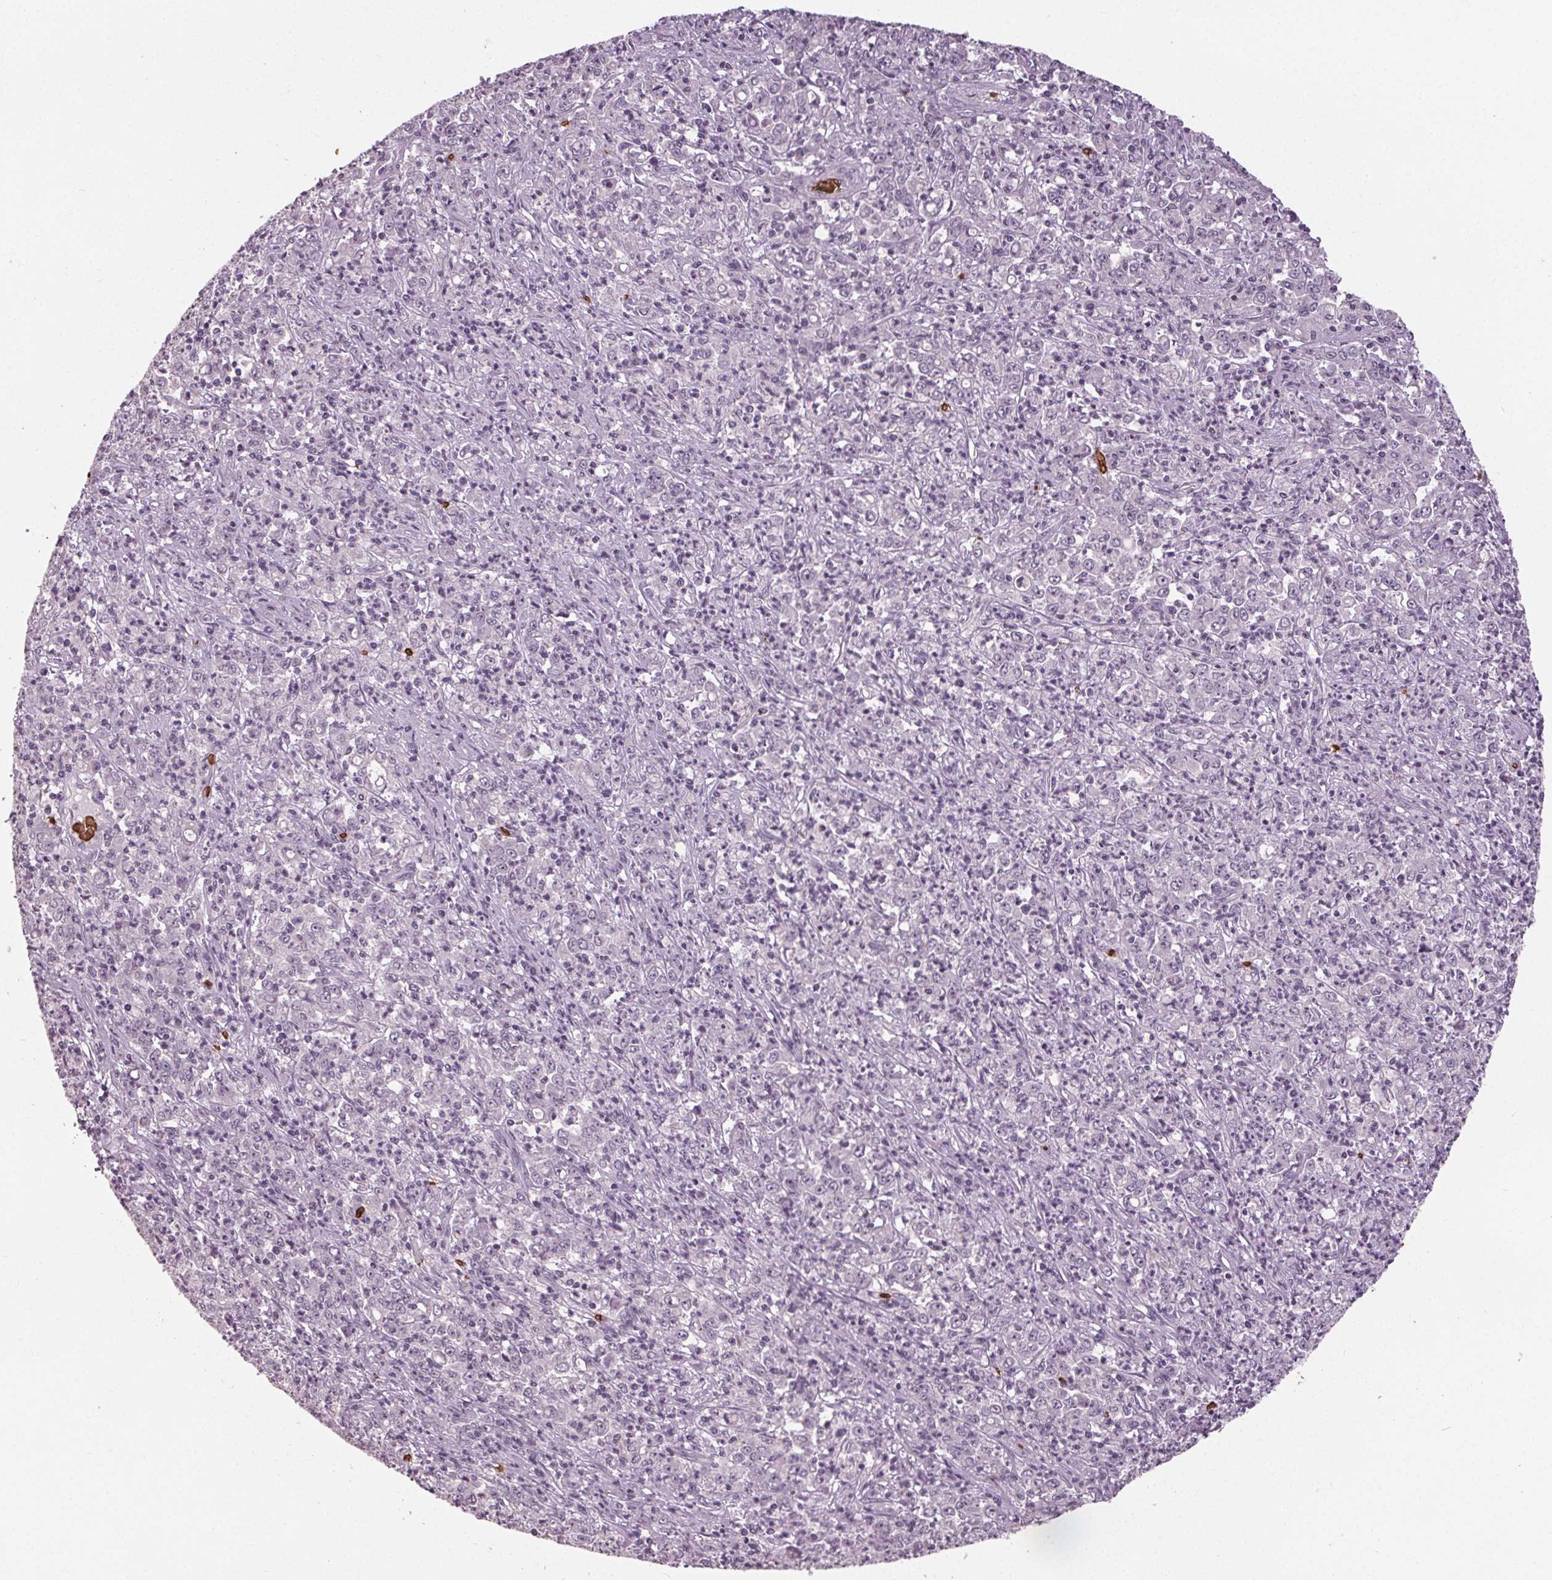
{"staining": {"intensity": "negative", "quantity": "none", "location": "none"}, "tissue": "stomach cancer", "cell_type": "Tumor cells", "image_type": "cancer", "snomed": [{"axis": "morphology", "description": "Adenocarcinoma, NOS"}, {"axis": "topography", "description": "Stomach, lower"}], "caption": "Tumor cells show no significant expression in adenocarcinoma (stomach).", "gene": "SLC4A1", "patient": {"sex": "female", "age": 71}}